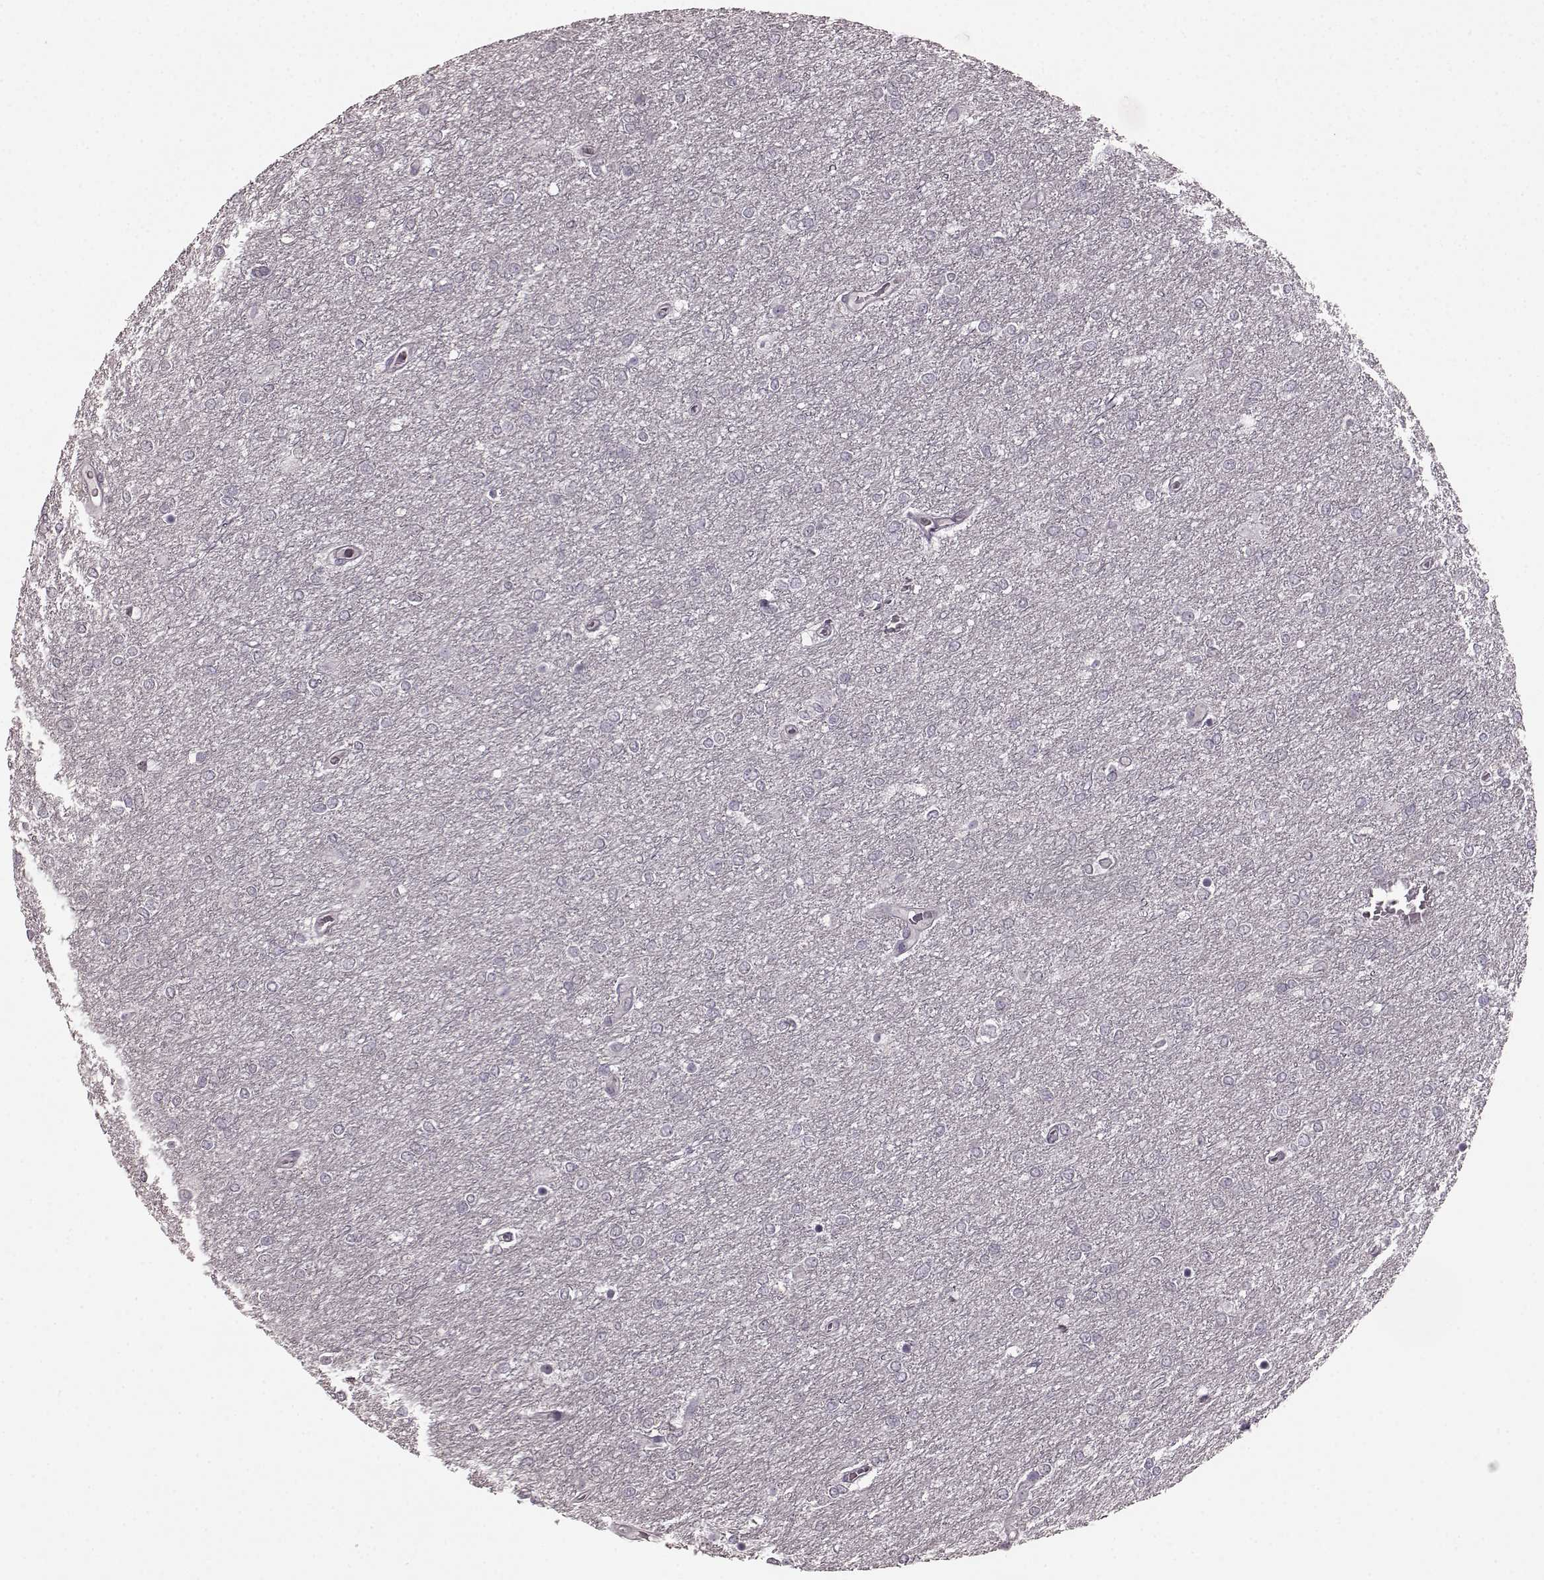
{"staining": {"intensity": "negative", "quantity": "none", "location": "none"}, "tissue": "glioma", "cell_type": "Tumor cells", "image_type": "cancer", "snomed": [{"axis": "morphology", "description": "Glioma, malignant, High grade"}, {"axis": "topography", "description": "Brain"}], "caption": "Histopathology image shows no significant protein staining in tumor cells of high-grade glioma (malignant).", "gene": "CD28", "patient": {"sex": "female", "age": 61}}